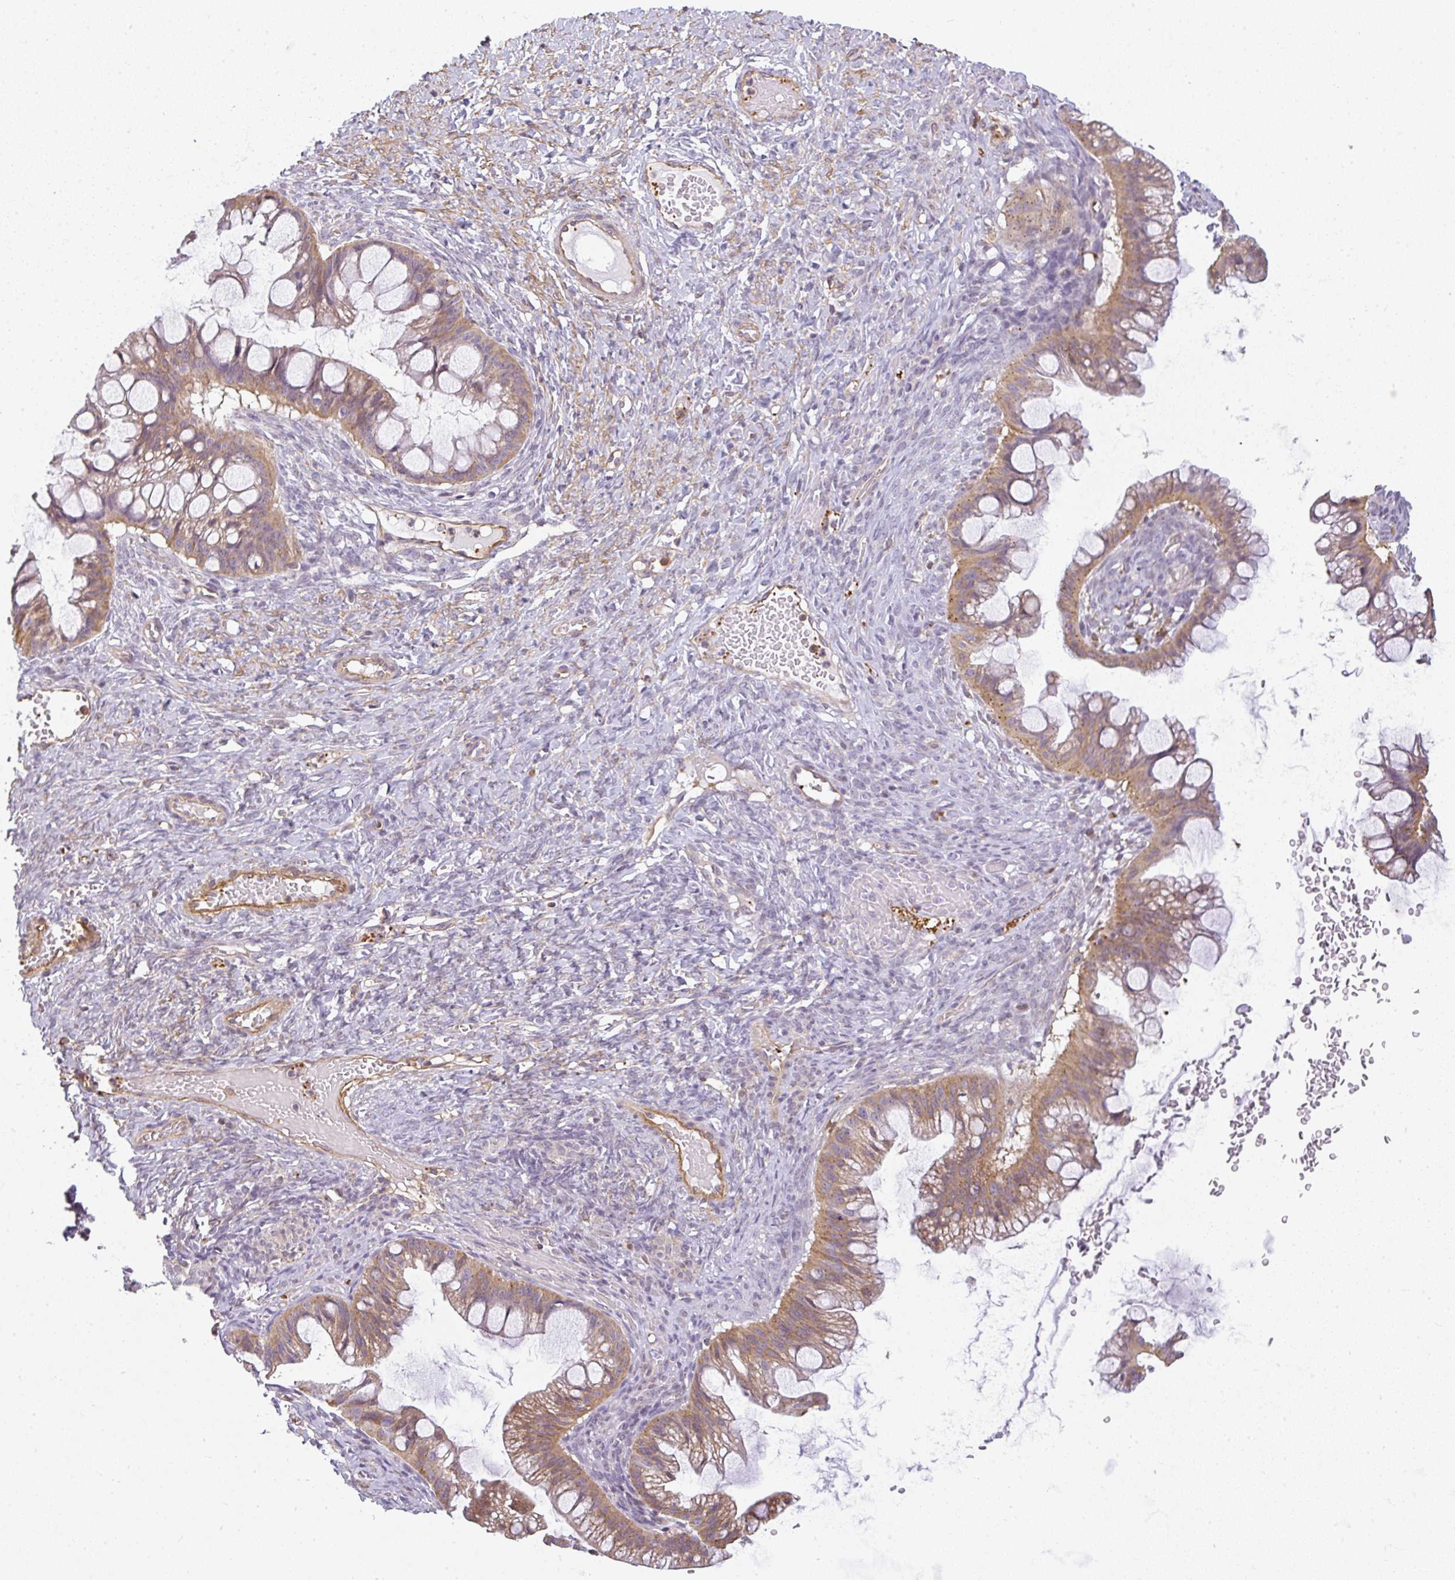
{"staining": {"intensity": "moderate", "quantity": ">75%", "location": "cytoplasmic/membranous"}, "tissue": "ovarian cancer", "cell_type": "Tumor cells", "image_type": "cancer", "snomed": [{"axis": "morphology", "description": "Cystadenocarcinoma, mucinous, NOS"}, {"axis": "topography", "description": "Ovary"}], "caption": "This micrograph demonstrates IHC staining of ovarian cancer, with medium moderate cytoplasmic/membranous positivity in approximately >75% of tumor cells.", "gene": "SULF1", "patient": {"sex": "female", "age": 73}}